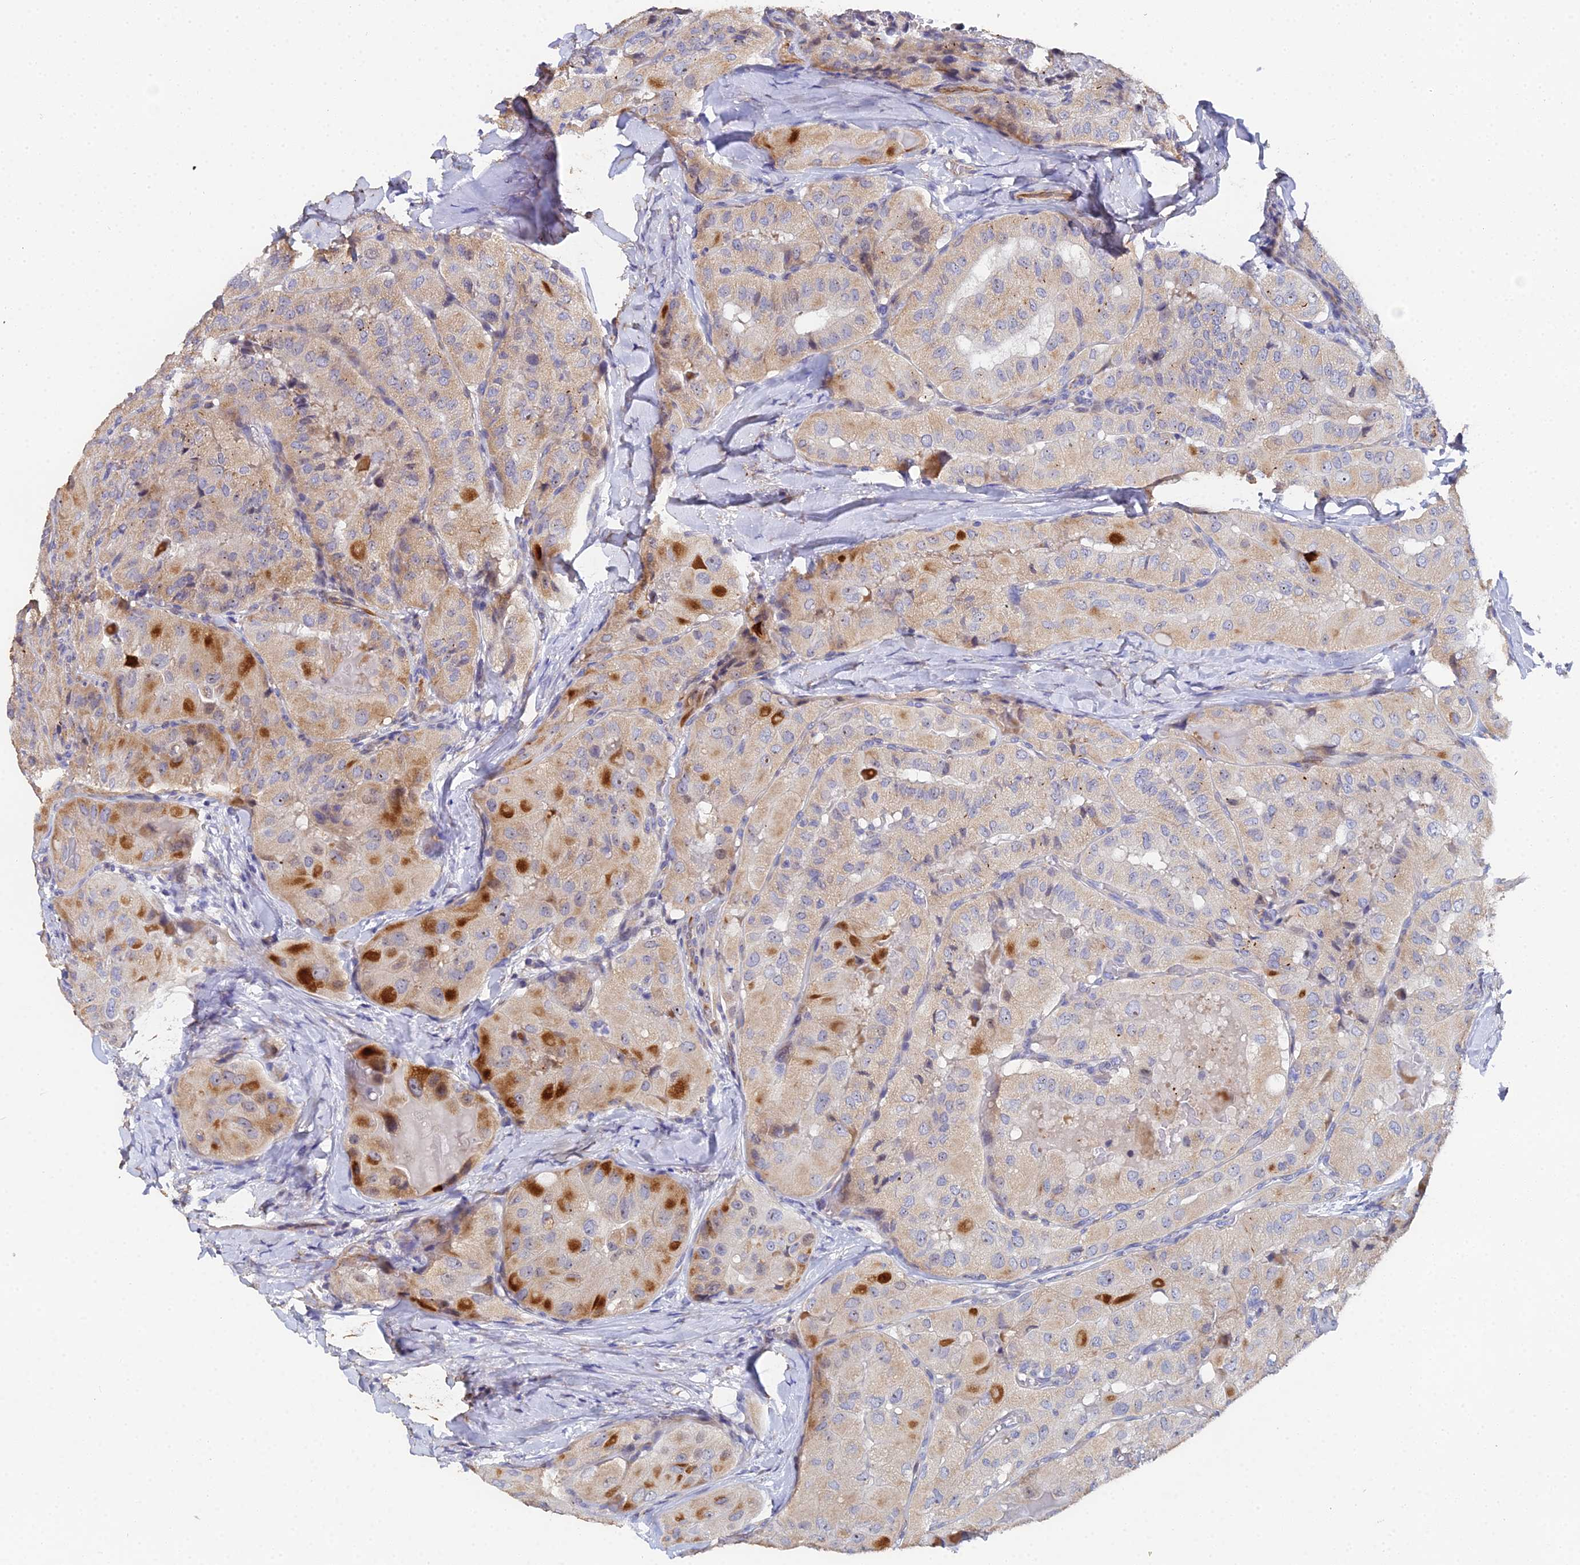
{"staining": {"intensity": "strong", "quantity": "25%-75%", "location": "cytoplasmic/membranous"}, "tissue": "thyroid cancer", "cell_type": "Tumor cells", "image_type": "cancer", "snomed": [{"axis": "morphology", "description": "Normal tissue, NOS"}, {"axis": "morphology", "description": "Papillary adenocarcinoma, NOS"}, {"axis": "topography", "description": "Thyroid gland"}], "caption": "A high amount of strong cytoplasmic/membranous expression is appreciated in about 25%-75% of tumor cells in papillary adenocarcinoma (thyroid) tissue.", "gene": "ENSG00000268674", "patient": {"sex": "female", "age": 59}}